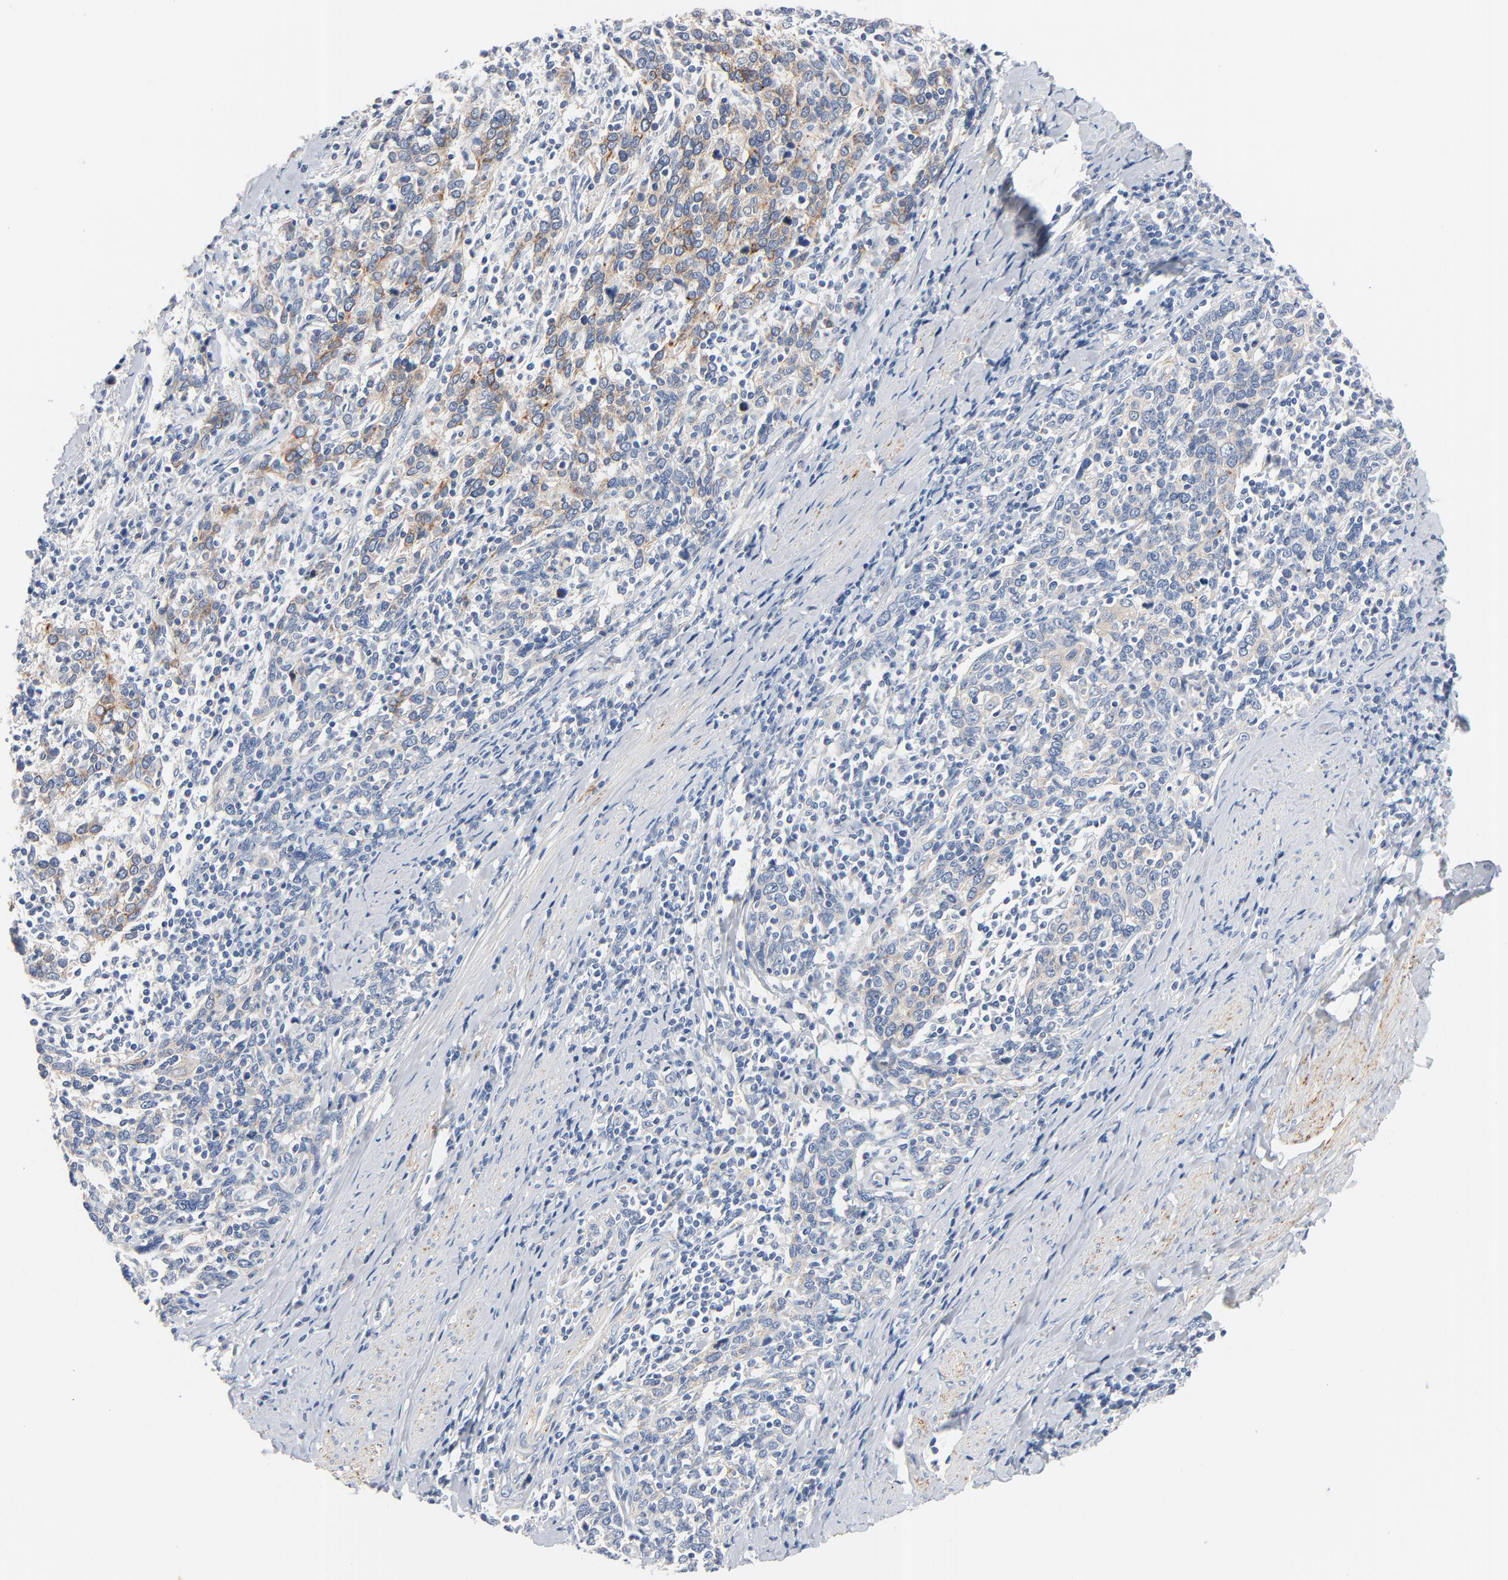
{"staining": {"intensity": "weak", "quantity": "25%-75%", "location": "cytoplasmic/membranous"}, "tissue": "cervical cancer", "cell_type": "Tumor cells", "image_type": "cancer", "snomed": [{"axis": "morphology", "description": "Squamous cell carcinoma, NOS"}, {"axis": "topography", "description": "Cervix"}], "caption": "Cervical cancer (squamous cell carcinoma) stained with DAB (3,3'-diaminobenzidine) immunohistochemistry exhibits low levels of weak cytoplasmic/membranous expression in about 25%-75% of tumor cells.", "gene": "IFT43", "patient": {"sex": "female", "age": 41}}